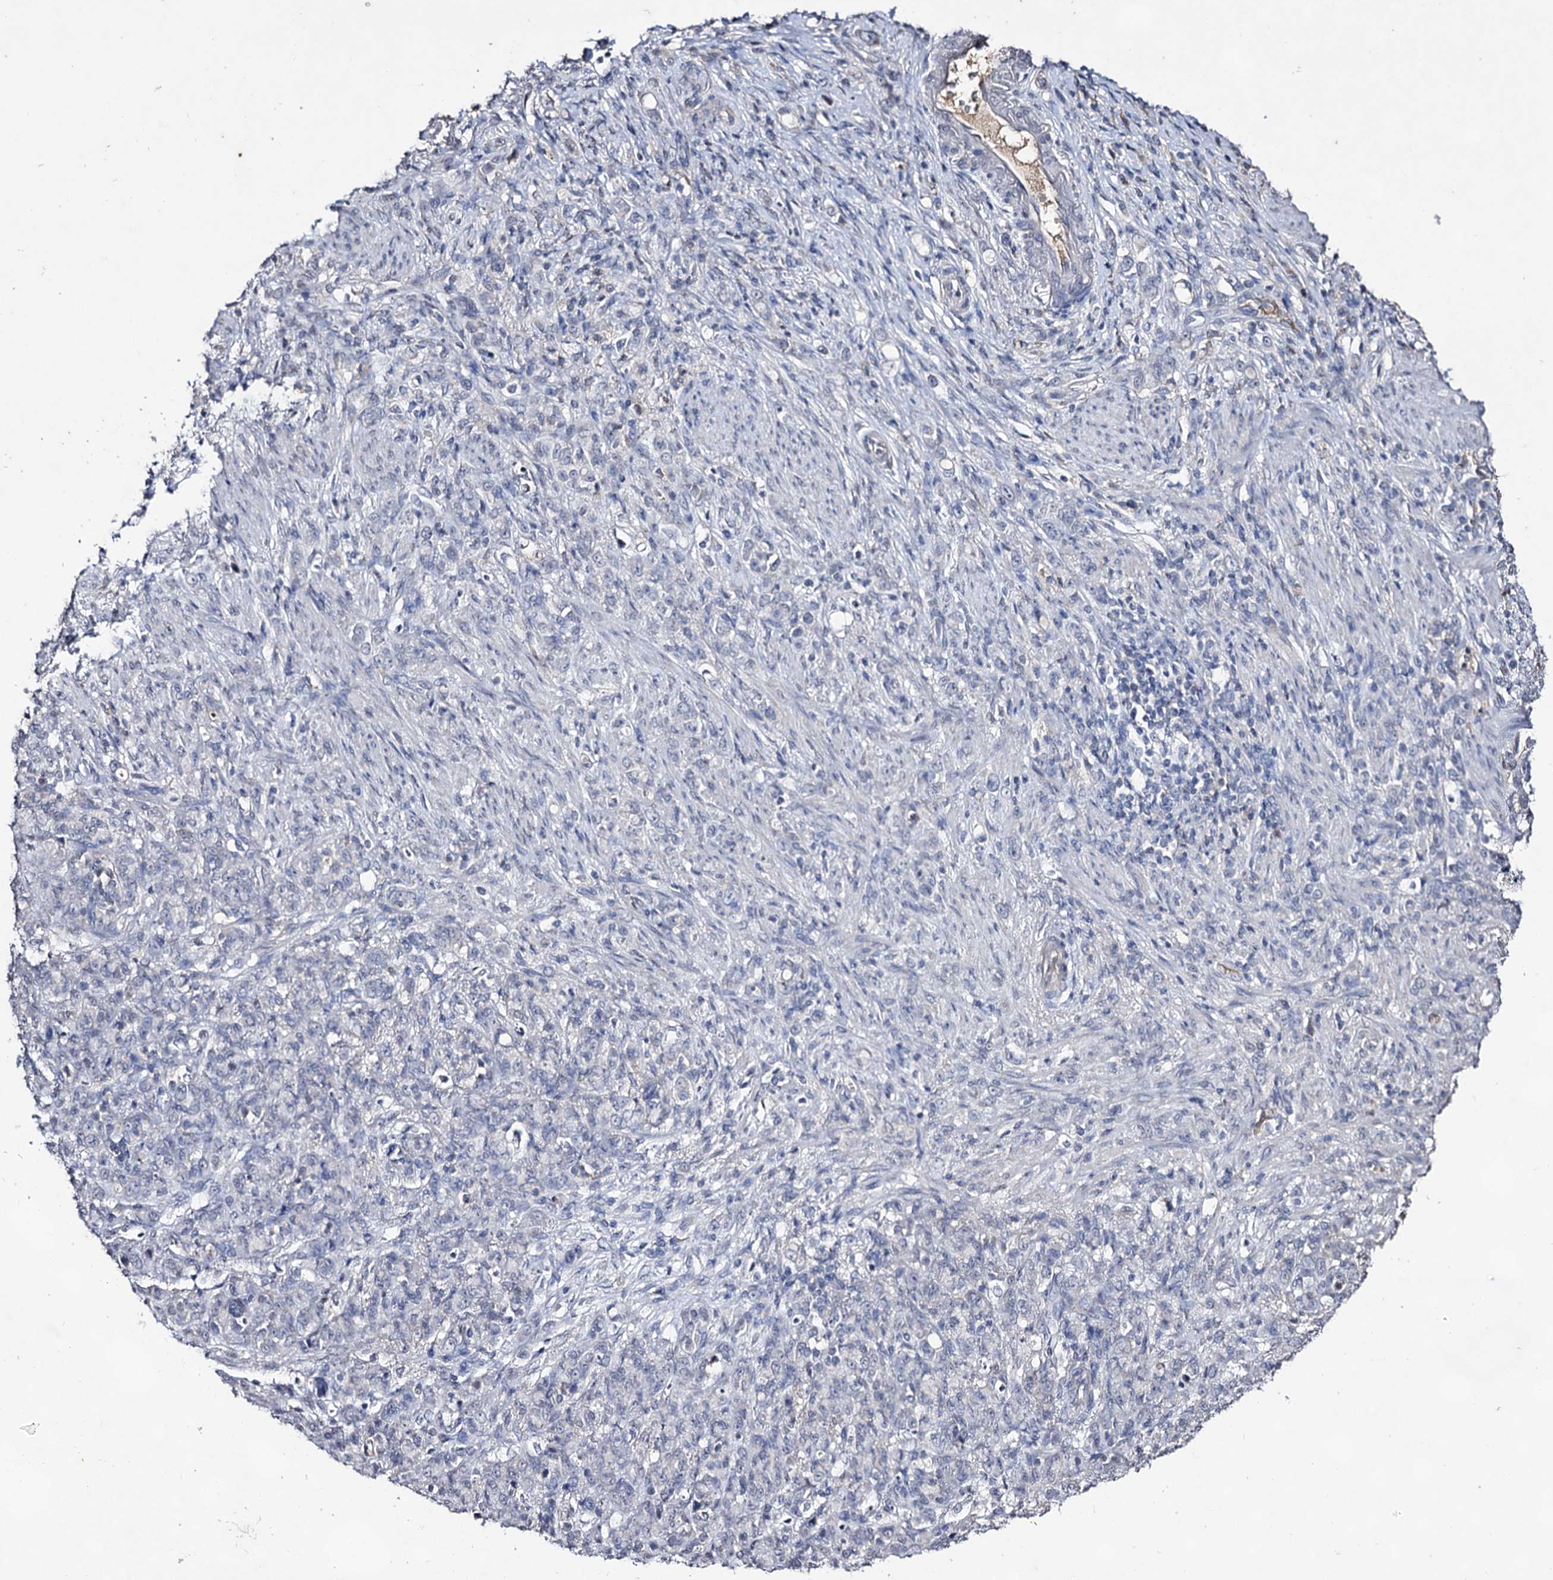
{"staining": {"intensity": "negative", "quantity": "none", "location": "none"}, "tissue": "stomach cancer", "cell_type": "Tumor cells", "image_type": "cancer", "snomed": [{"axis": "morphology", "description": "Adenocarcinoma, NOS"}, {"axis": "topography", "description": "Stomach"}], "caption": "The histopathology image demonstrates no staining of tumor cells in stomach cancer (adenocarcinoma). (DAB IHC, high magnification).", "gene": "PLIN1", "patient": {"sex": "female", "age": 79}}